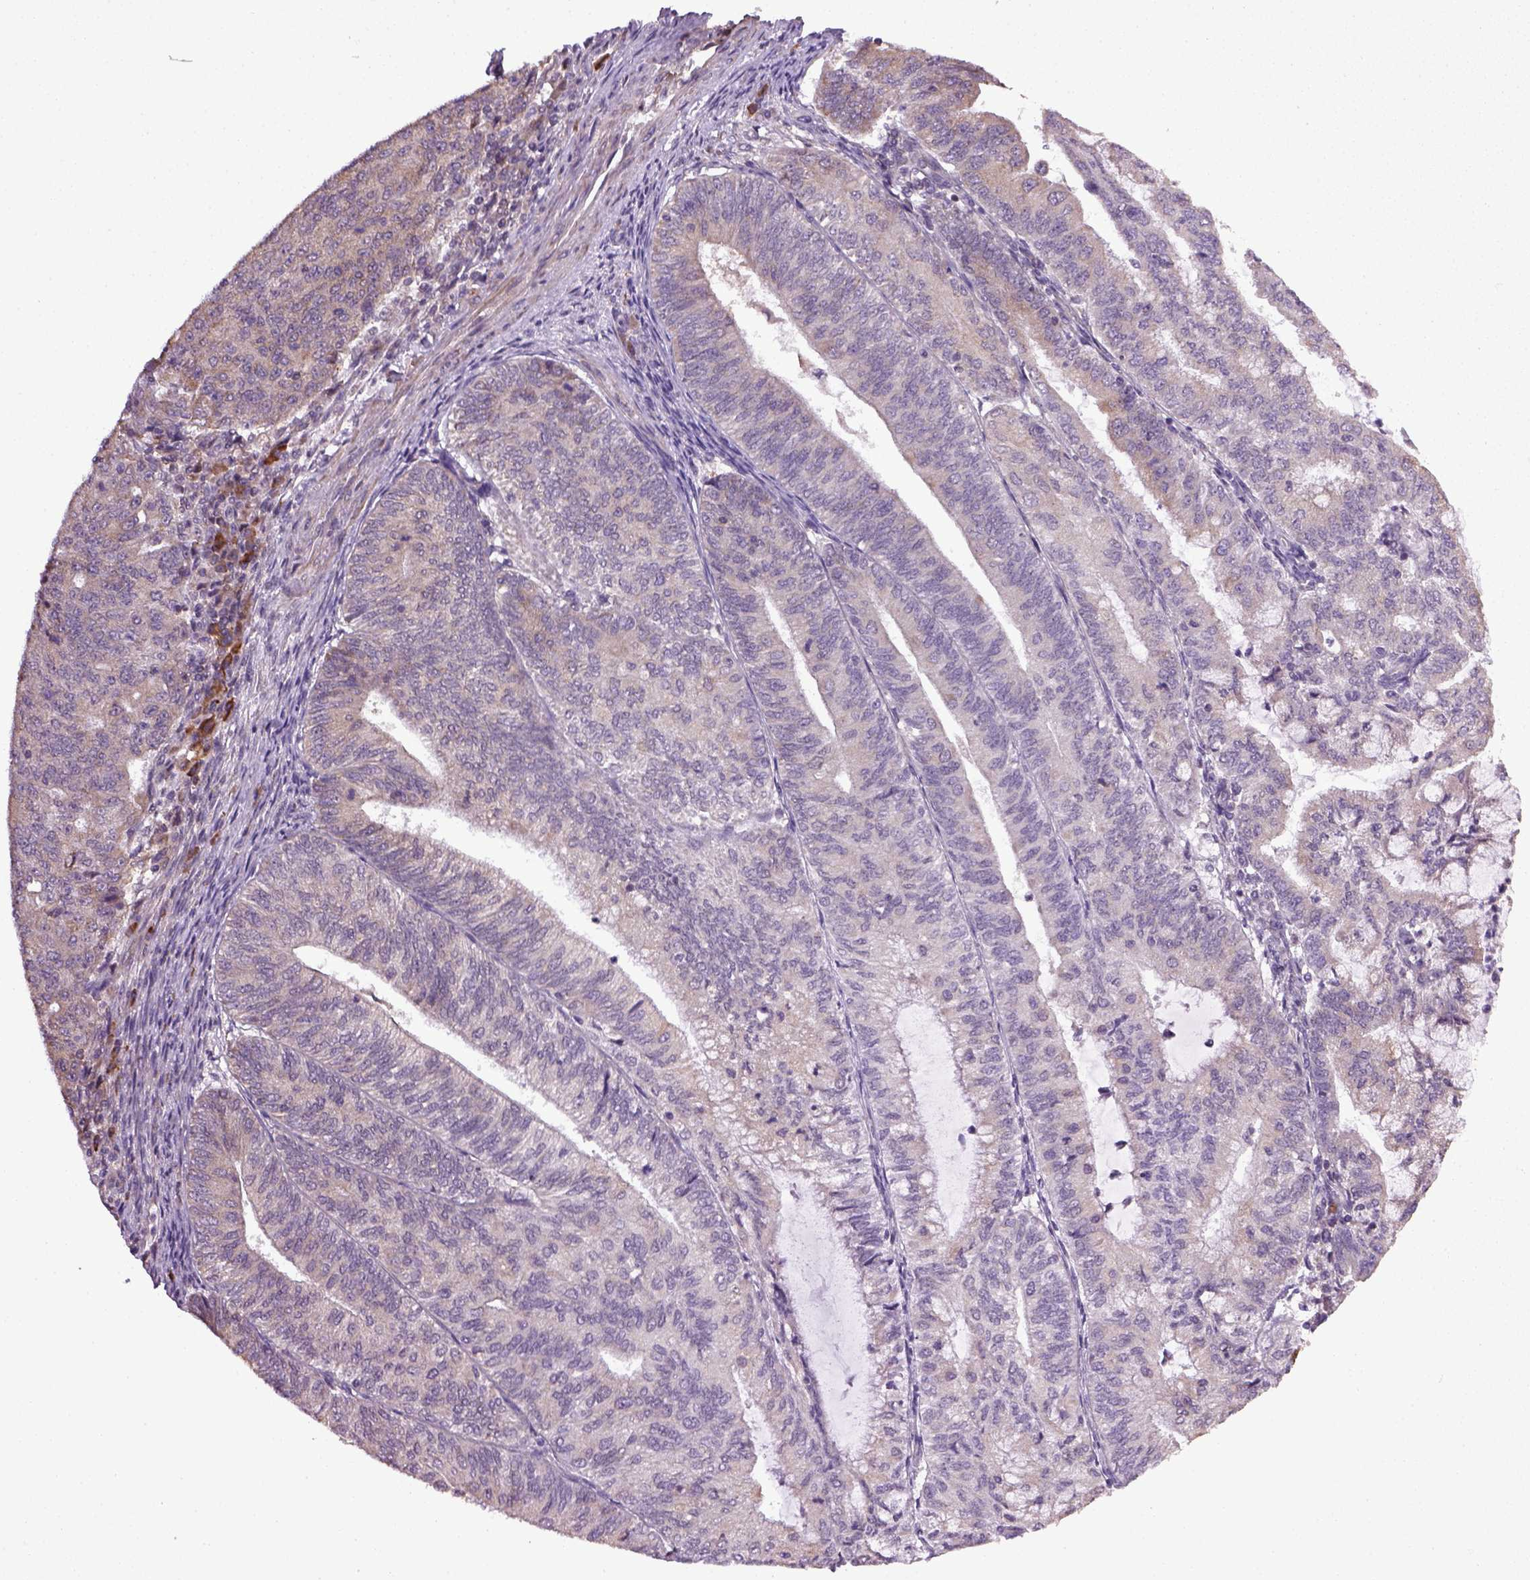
{"staining": {"intensity": "negative", "quantity": "none", "location": "none"}, "tissue": "endometrial cancer", "cell_type": "Tumor cells", "image_type": "cancer", "snomed": [{"axis": "morphology", "description": "Adenocarcinoma, NOS"}, {"axis": "topography", "description": "Endometrium"}], "caption": "High power microscopy histopathology image of an immunohistochemistry (IHC) photomicrograph of endometrial cancer (adenocarcinoma), revealing no significant positivity in tumor cells.", "gene": "TPRG1", "patient": {"sex": "female", "age": 82}}